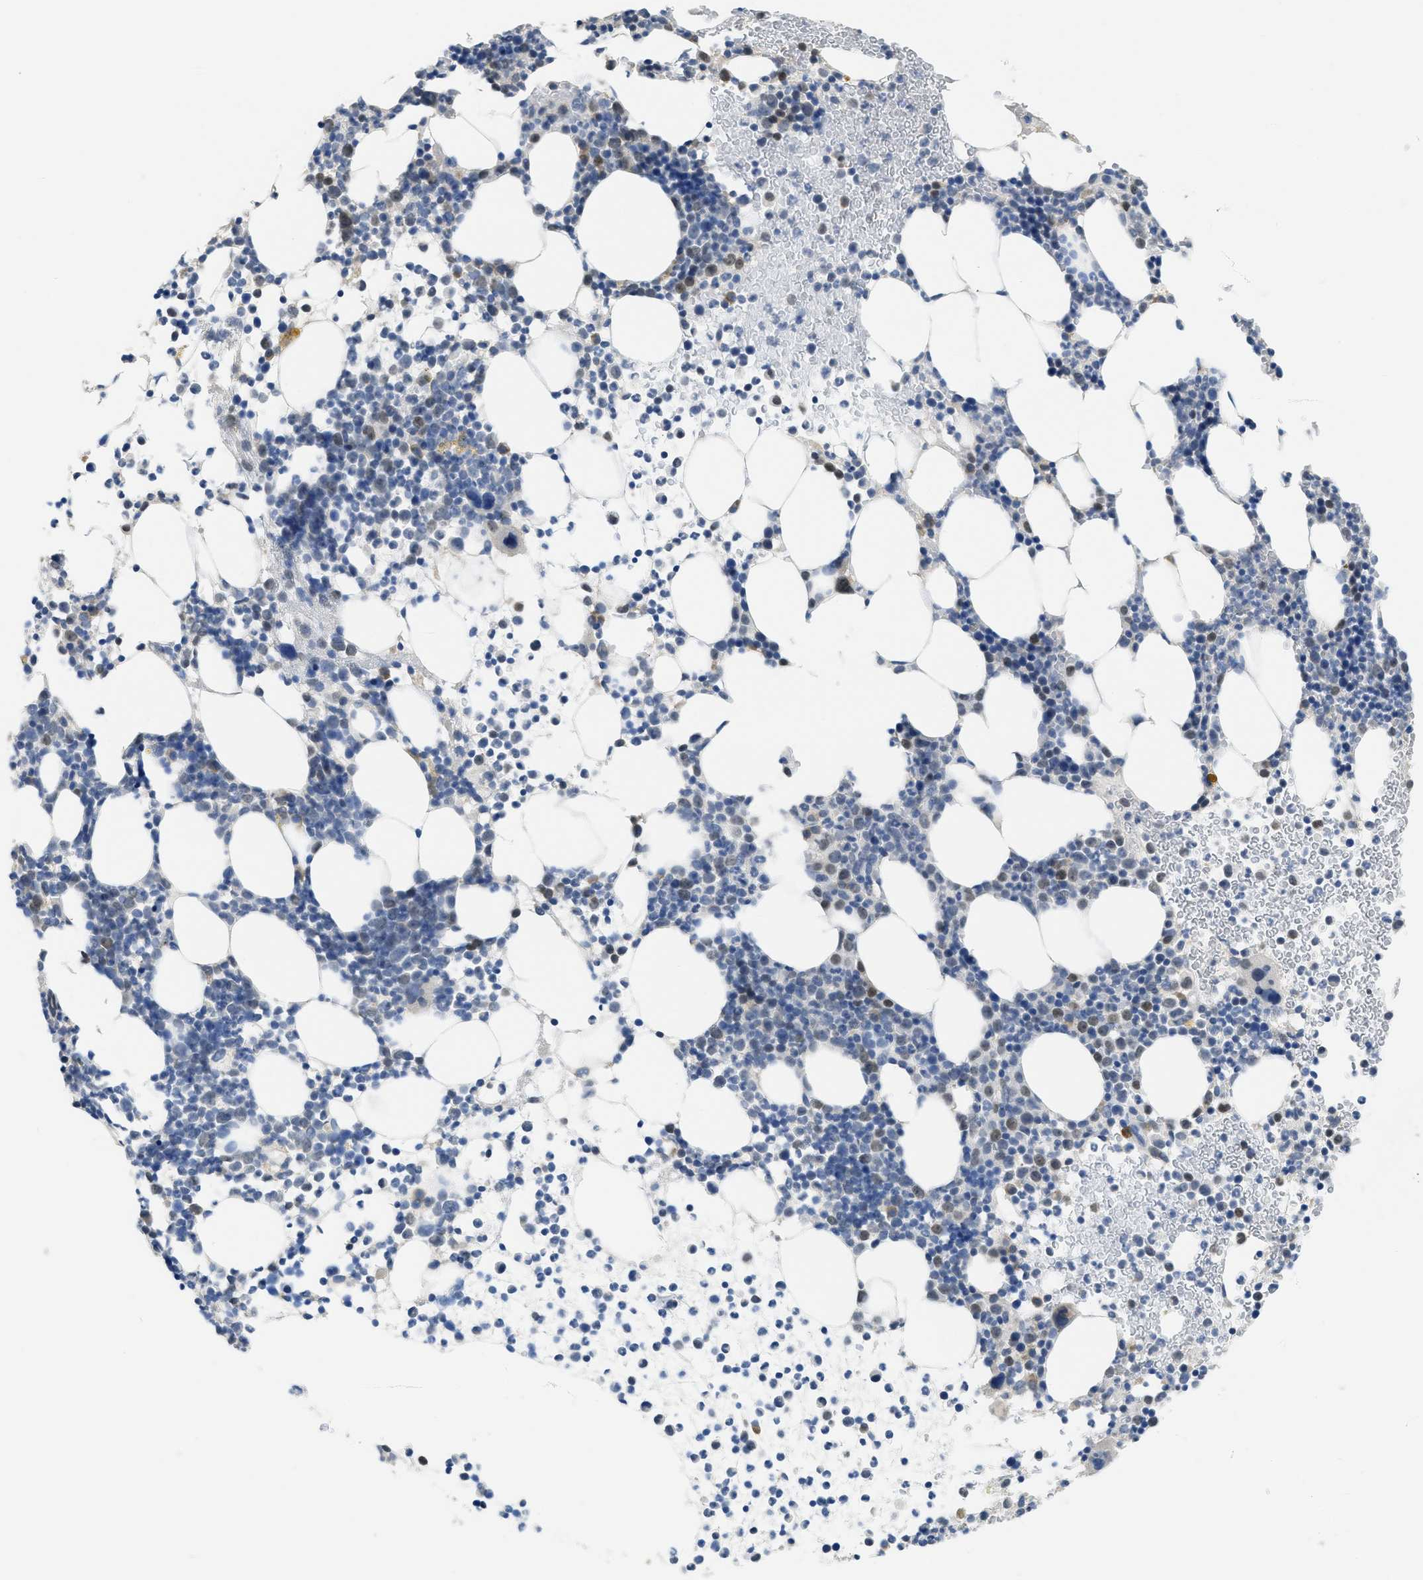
{"staining": {"intensity": "negative", "quantity": "none", "location": "none"}, "tissue": "bone marrow", "cell_type": "Hematopoietic cells", "image_type": "normal", "snomed": [{"axis": "morphology", "description": "Normal tissue, NOS"}, {"axis": "morphology", "description": "Inflammation, NOS"}, {"axis": "topography", "description": "Bone marrow"}], "caption": "Normal bone marrow was stained to show a protein in brown. There is no significant positivity in hematopoietic cells.", "gene": "SFXN2", "patient": {"sex": "female", "age": 67}}